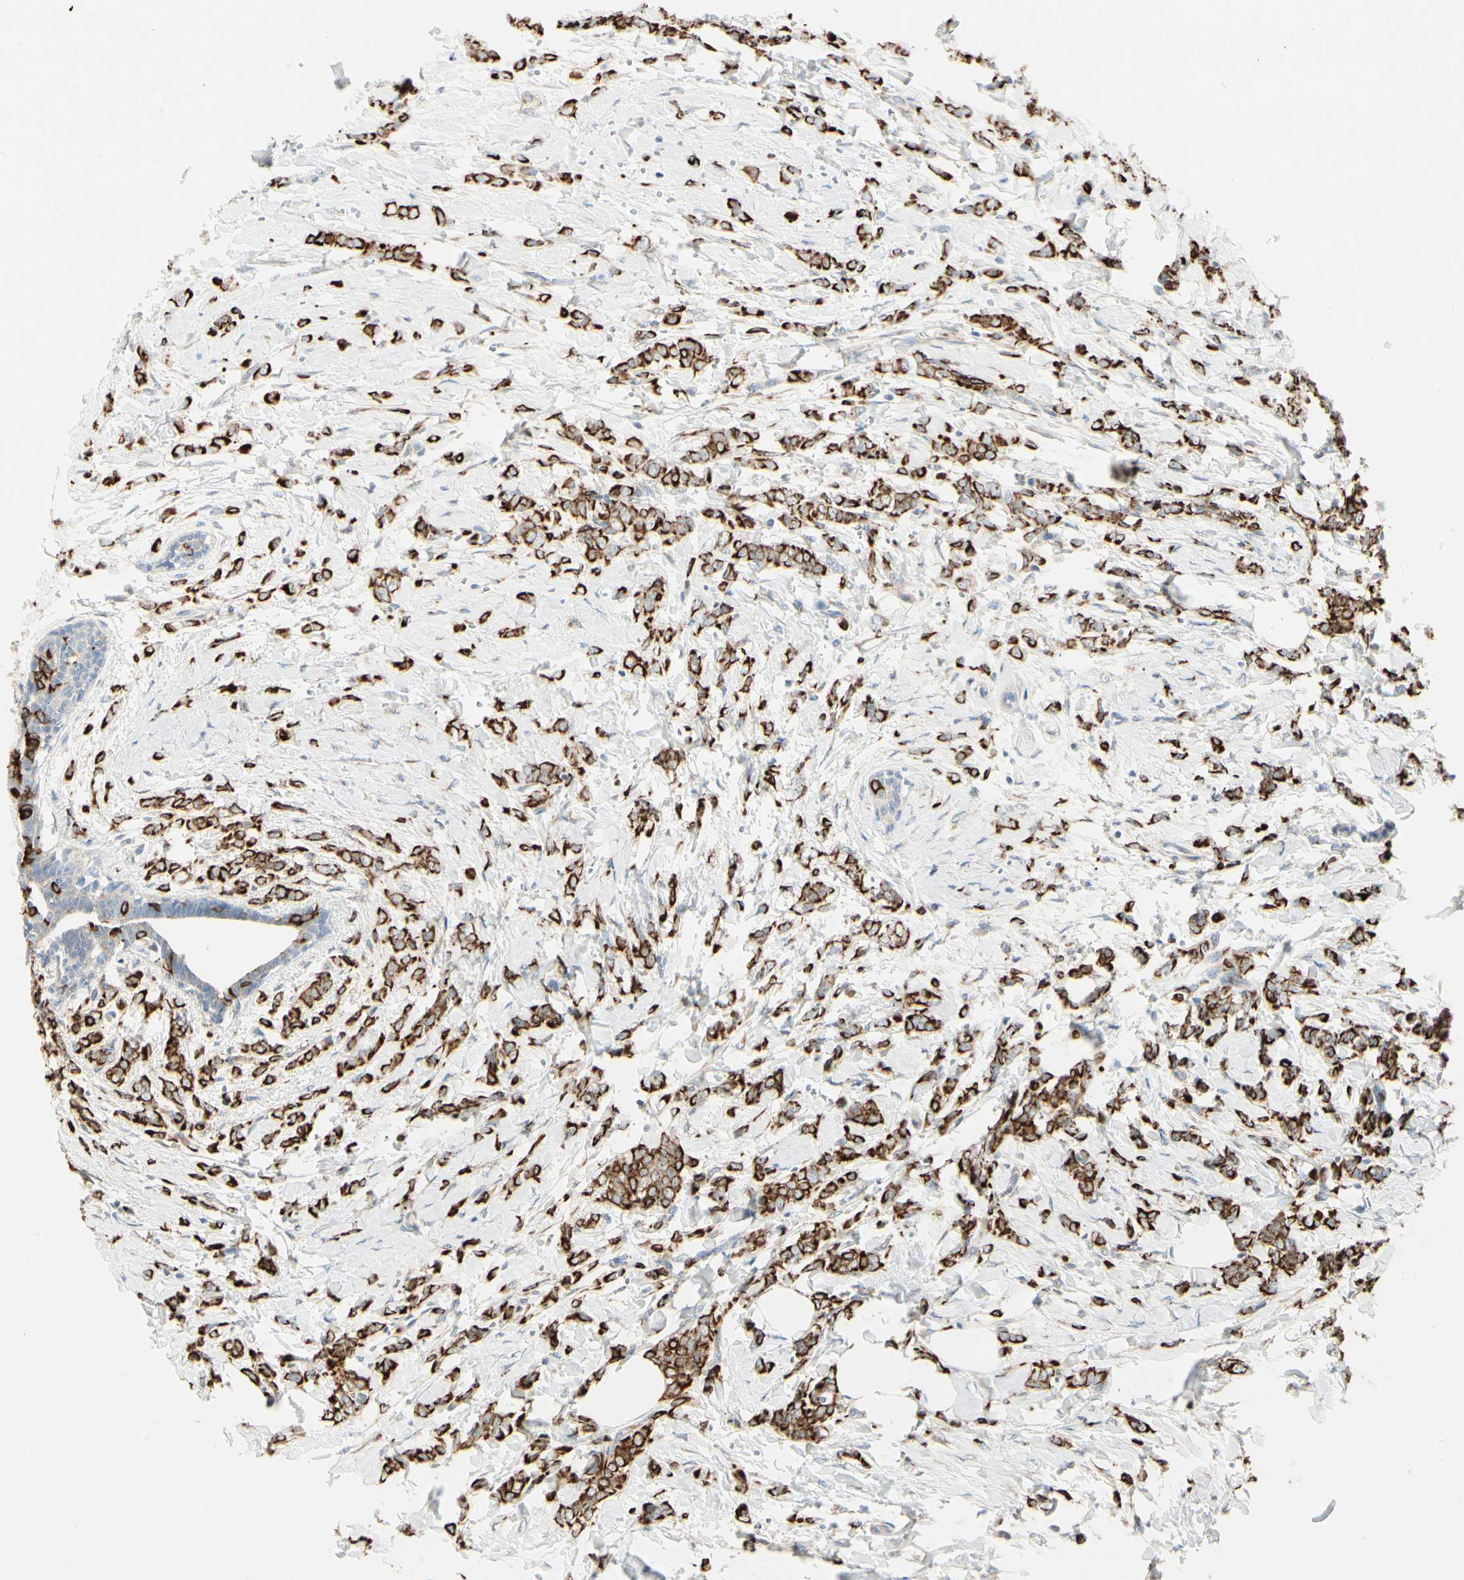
{"staining": {"intensity": "strong", "quantity": ">75%", "location": "cytoplasmic/membranous"}, "tissue": "breast cancer", "cell_type": "Tumor cells", "image_type": "cancer", "snomed": [{"axis": "morphology", "description": "Lobular carcinoma, in situ"}, {"axis": "morphology", "description": "Lobular carcinoma"}, {"axis": "topography", "description": "Breast"}], "caption": "Protein expression analysis of human lobular carcinoma in situ (breast) reveals strong cytoplasmic/membranous positivity in about >75% of tumor cells. (brown staining indicates protein expression, while blue staining denotes nuclei).", "gene": "DUSP12", "patient": {"sex": "female", "age": 41}}